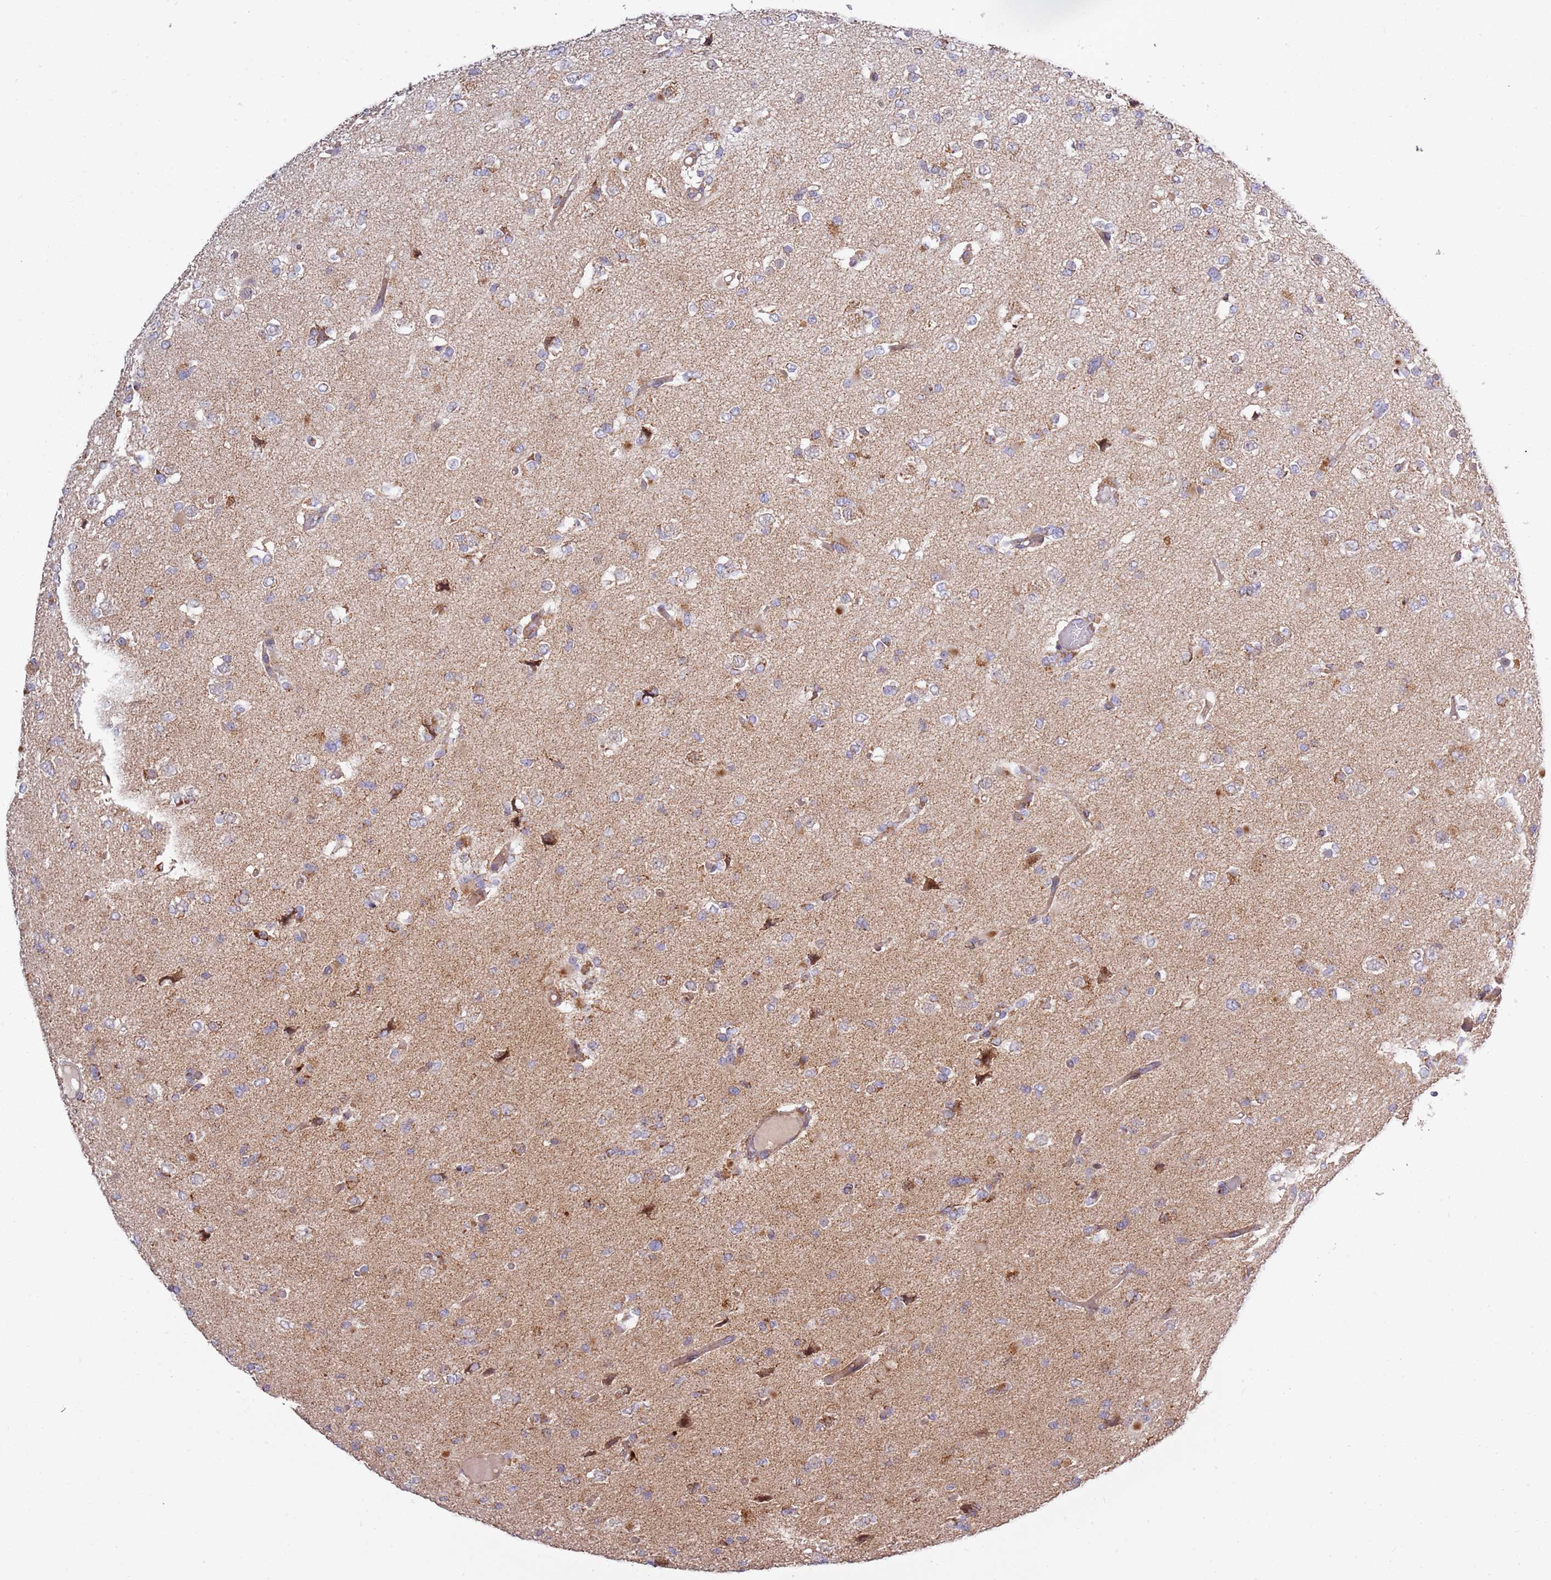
{"staining": {"intensity": "moderate", "quantity": "<25%", "location": "cytoplasmic/membranous"}, "tissue": "glioma", "cell_type": "Tumor cells", "image_type": "cancer", "snomed": [{"axis": "morphology", "description": "Glioma, malignant, Low grade"}, {"axis": "topography", "description": "Brain"}], "caption": "The photomicrograph demonstrates a brown stain indicating the presence of a protein in the cytoplasmic/membranous of tumor cells in low-grade glioma (malignant).", "gene": "IRS4", "patient": {"sex": "female", "age": 22}}